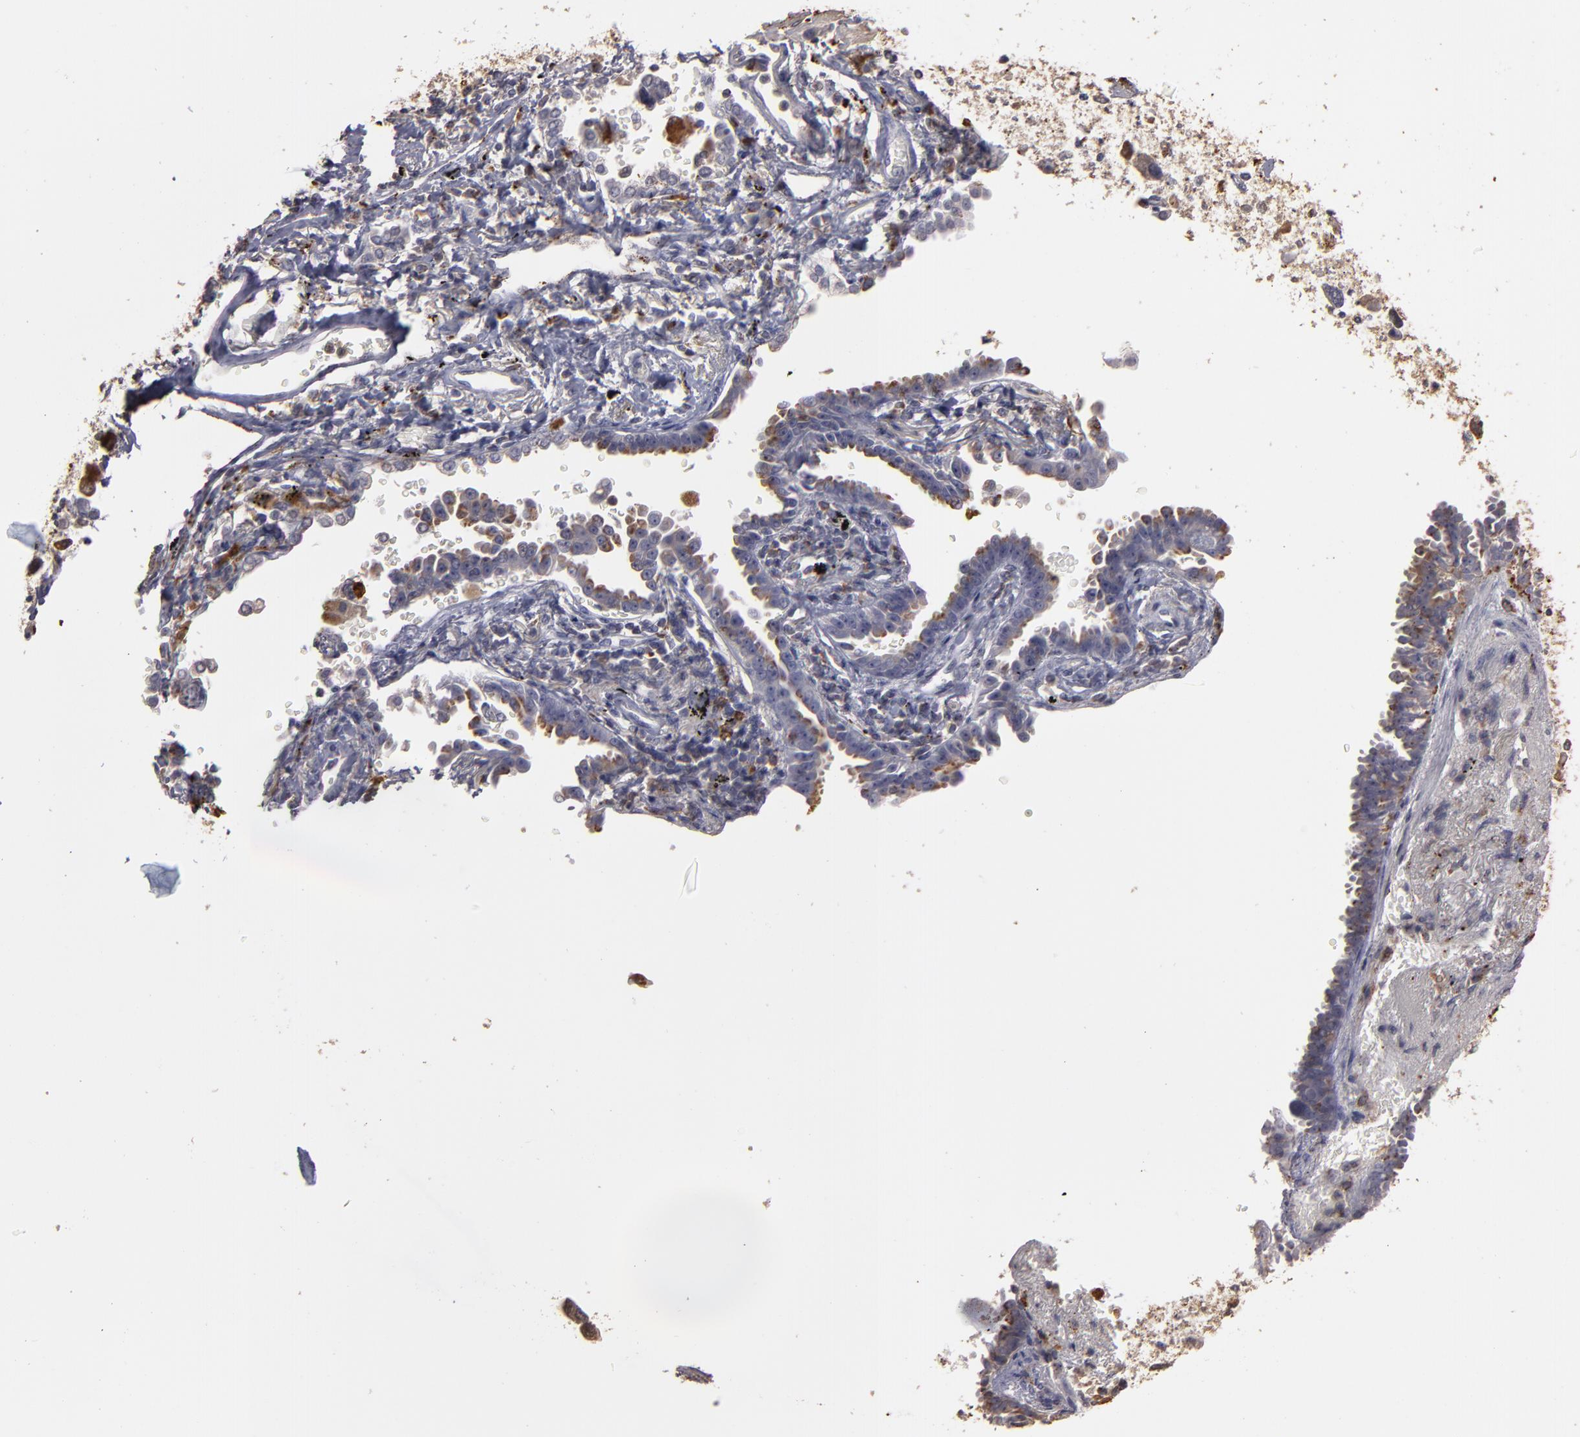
{"staining": {"intensity": "weak", "quantity": "25%-75%", "location": "cytoplasmic/membranous"}, "tissue": "lung cancer", "cell_type": "Tumor cells", "image_type": "cancer", "snomed": [{"axis": "morphology", "description": "Adenocarcinoma, NOS"}, {"axis": "topography", "description": "Lung"}], "caption": "DAB immunohistochemical staining of human lung adenocarcinoma shows weak cytoplasmic/membranous protein staining in about 25%-75% of tumor cells.", "gene": "TRAF1", "patient": {"sex": "female", "age": 64}}